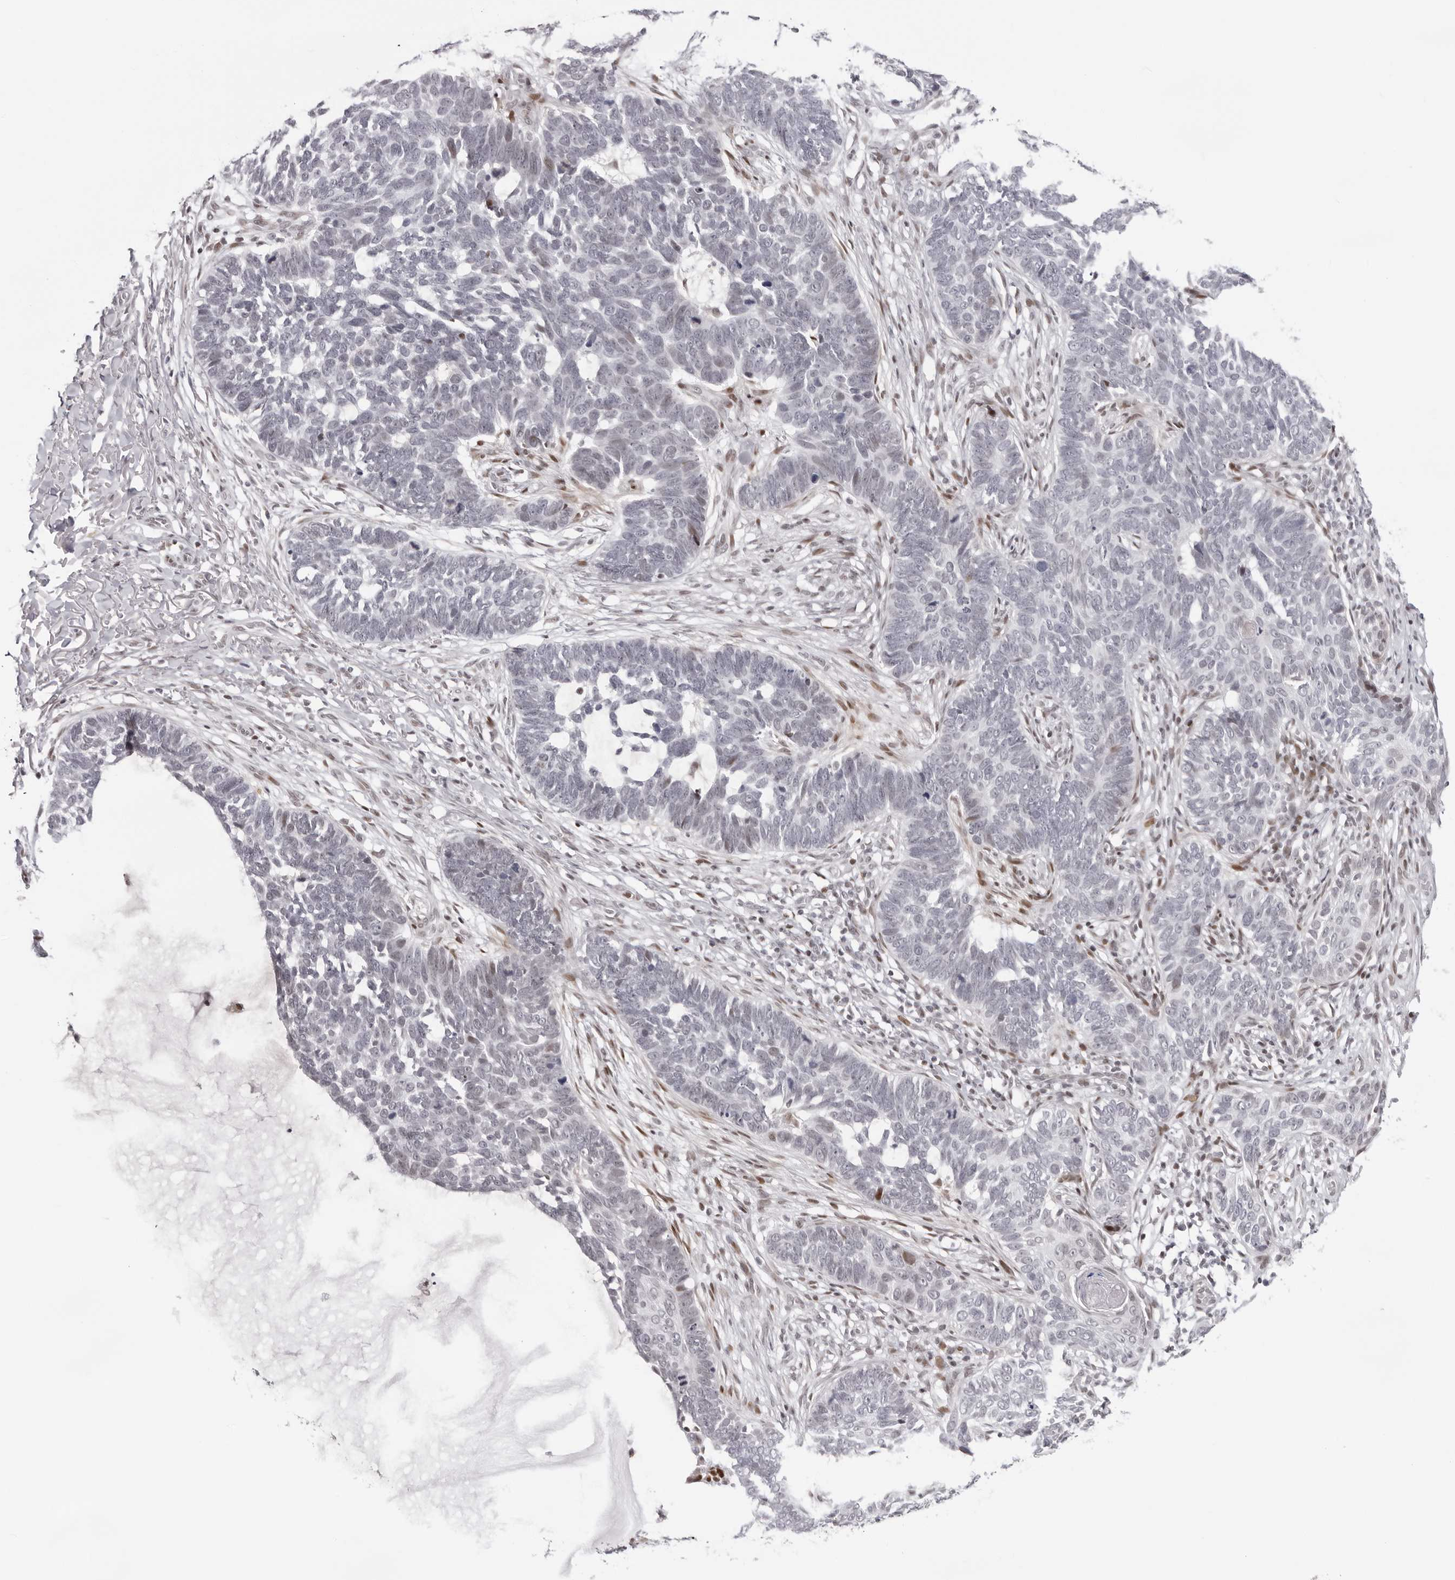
{"staining": {"intensity": "negative", "quantity": "none", "location": "none"}, "tissue": "skin cancer", "cell_type": "Tumor cells", "image_type": "cancer", "snomed": [{"axis": "morphology", "description": "Normal tissue, NOS"}, {"axis": "morphology", "description": "Basal cell carcinoma"}, {"axis": "topography", "description": "Skin"}], "caption": "DAB immunohistochemical staining of skin cancer (basal cell carcinoma) displays no significant expression in tumor cells.", "gene": "NTPCR", "patient": {"sex": "male", "age": 77}}